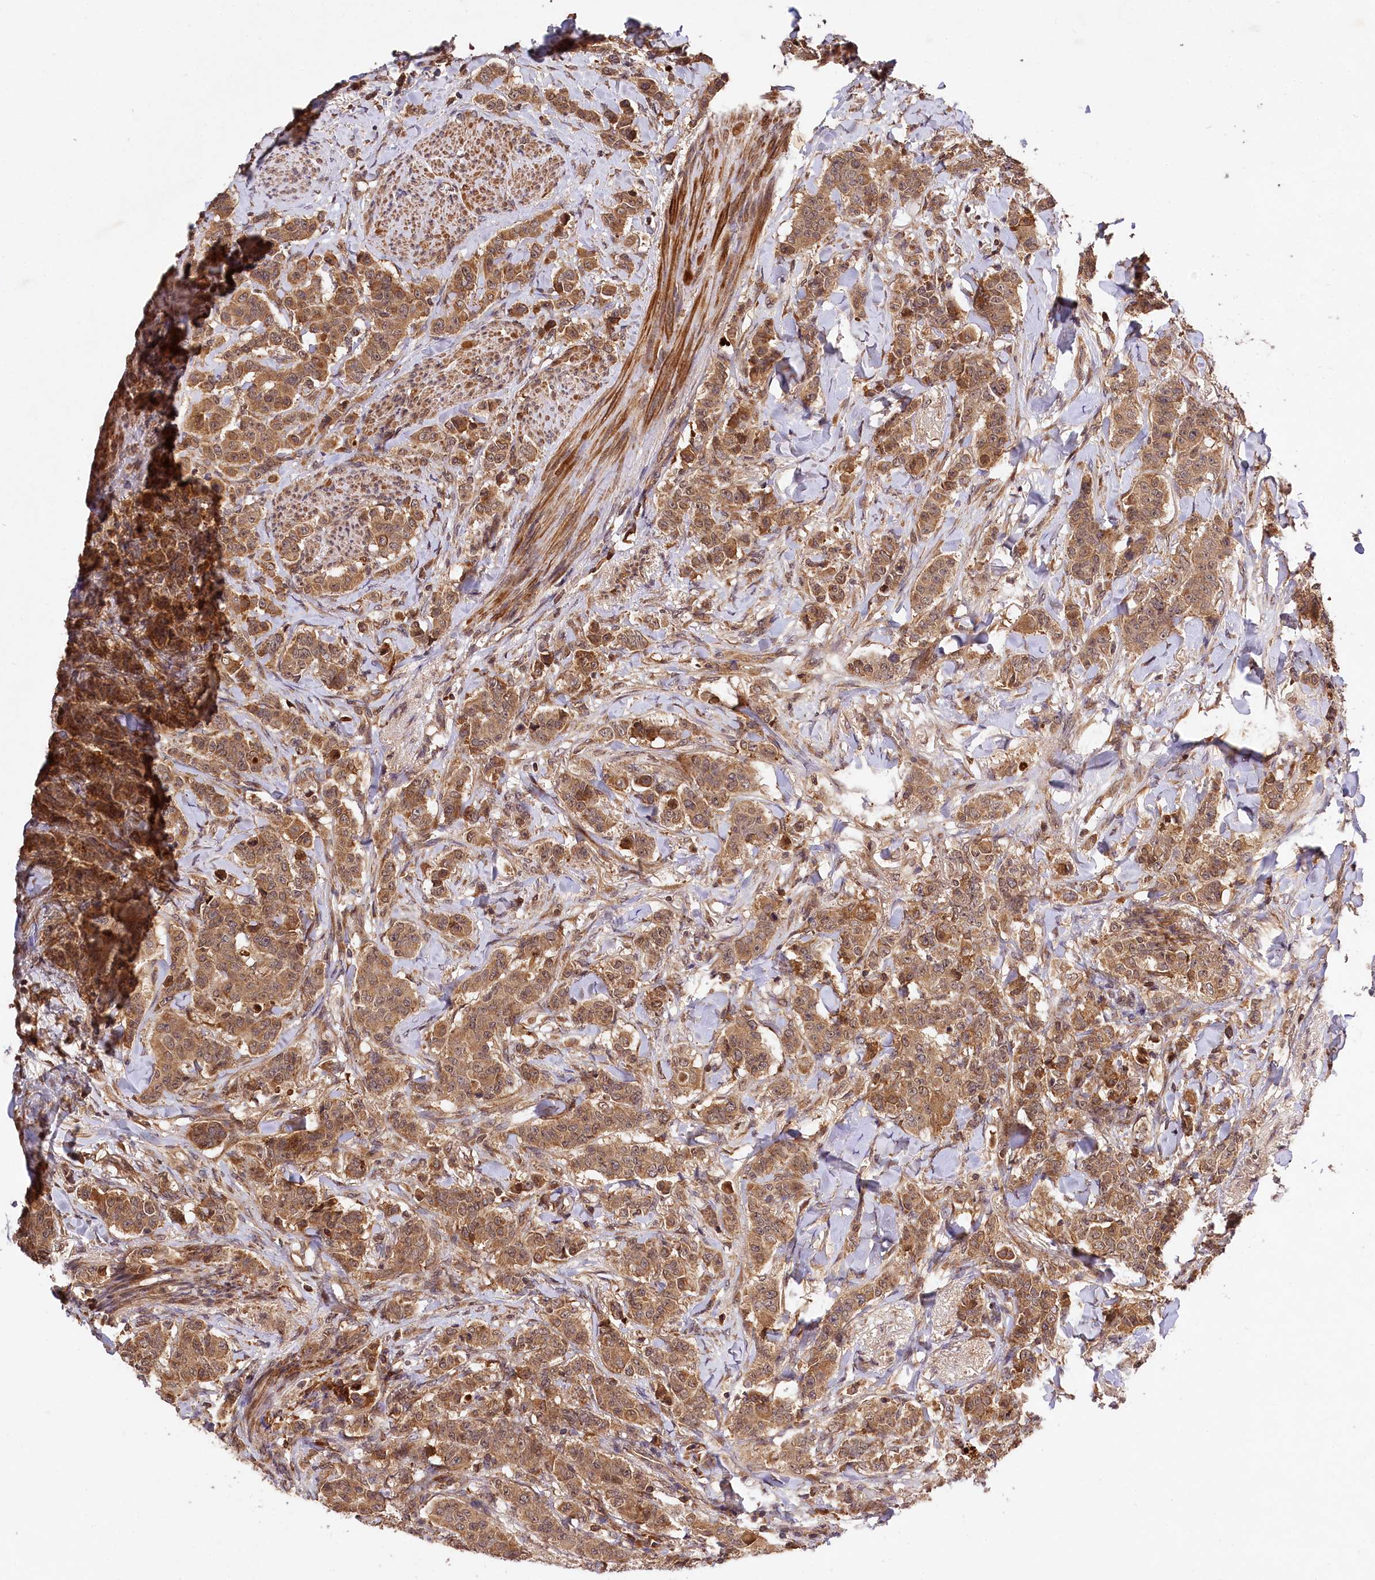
{"staining": {"intensity": "moderate", "quantity": ">75%", "location": "cytoplasmic/membranous"}, "tissue": "breast cancer", "cell_type": "Tumor cells", "image_type": "cancer", "snomed": [{"axis": "morphology", "description": "Duct carcinoma"}, {"axis": "topography", "description": "Breast"}], "caption": "Immunohistochemistry staining of breast cancer, which demonstrates medium levels of moderate cytoplasmic/membranous expression in about >75% of tumor cells indicating moderate cytoplasmic/membranous protein staining. The staining was performed using DAB (brown) for protein detection and nuclei were counterstained in hematoxylin (blue).", "gene": "MCF2L2", "patient": {"sex": "female", "age": 40}}